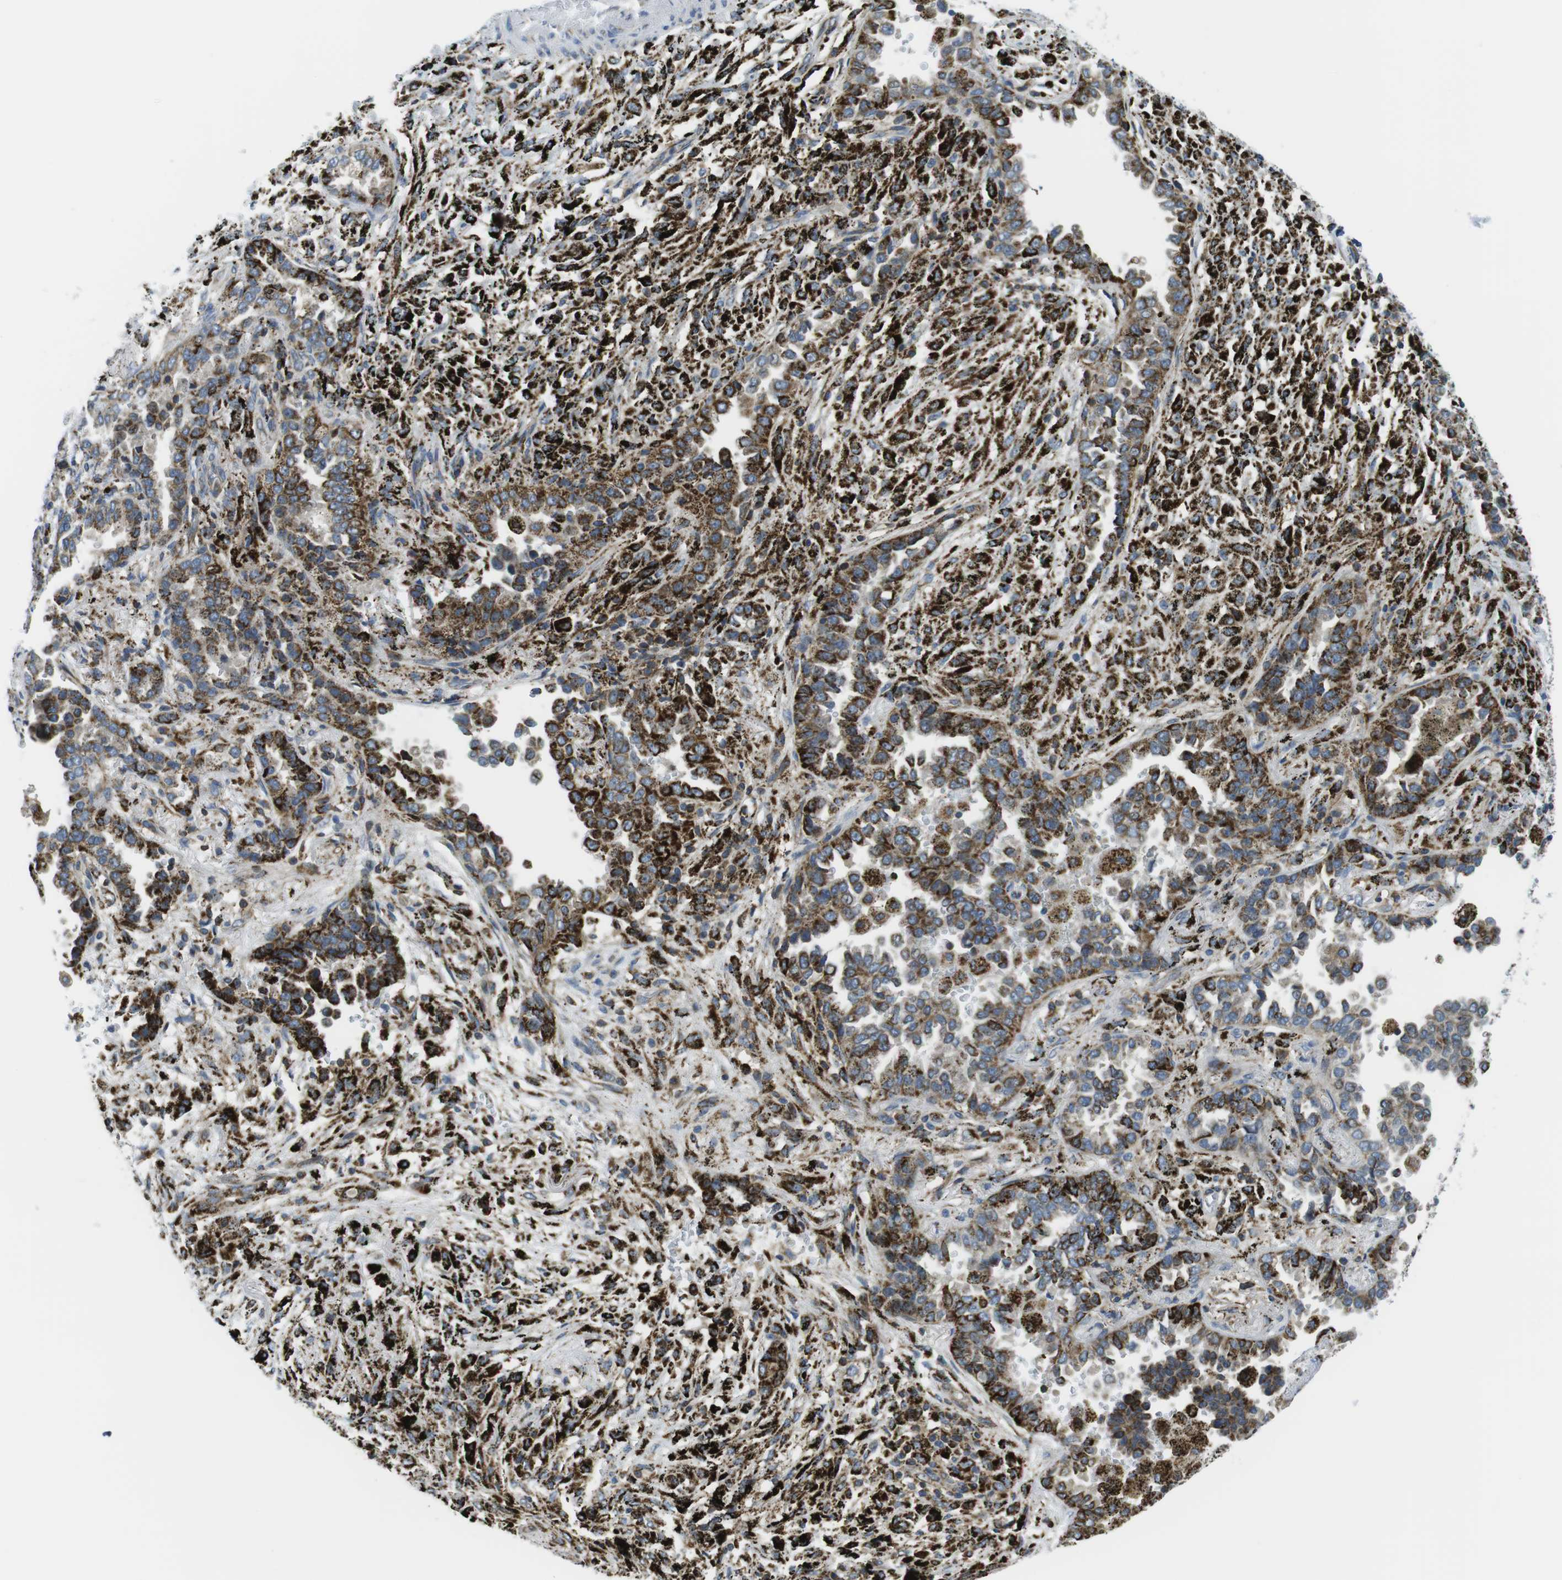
{"staining": {"intensity": "moderate", "quantity": "25%-75%", "location": "cytoplasmic/membranous"}, "tissue": "lung cancer", "cell_type": "Tumor cells", "image_type": "cancer", "snomed": [{"axis": "morphology", "description": "Normal tissue, NOS"}, {"axis": "morphology", "description": "Adenocarcinoma, NOS"}, {"axis": "topography", "description": "Lung"}], "caption": "A brown stain shows moderate cytoplasmic/membranous staining of a protein in human lung cancer tumor cells.", "gene": "KCNE3", "patient": {"sex": "male", "age": 59}}